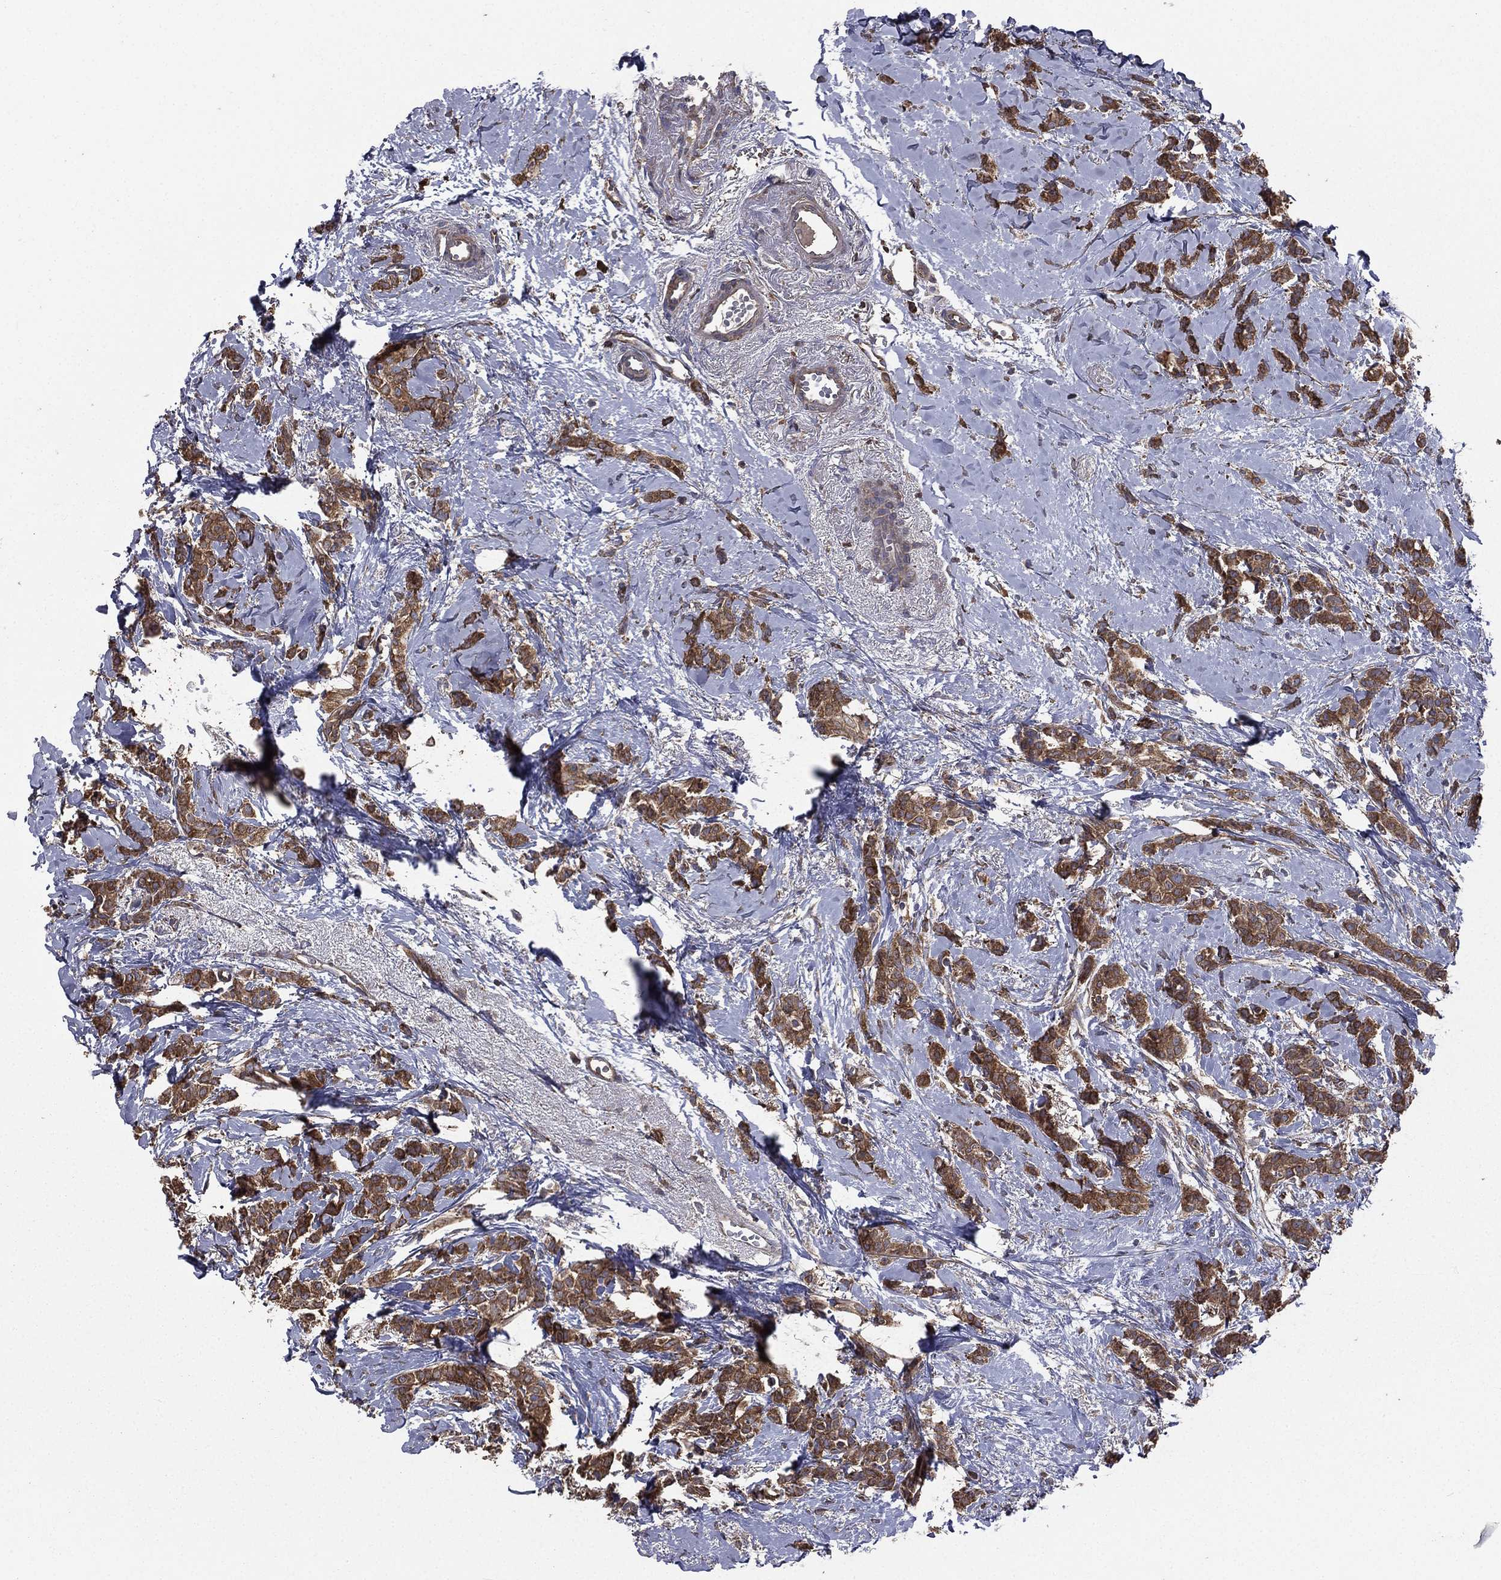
{"staining": {"intensity": "strong", "quantity": ">75%", "location": "cytoplasmic/membranous"}, "tissue": "breast cancer", "cell_type": "Tumor cells", "image_type": "cancer", "snomed": [{"axis": "morphology", "description": "Duct carcinoma"}, {"axis": "topography", "description": "Breast"}], "caption": "Breast intraductal carcinoma was stained to show a protein in brown. There is high levels of strong cytoplasmic/membranous positivity in approximately >75% of tumor cells. Nuclei are stained in blue.", "gene": "SARS1", "patient": {"sex": "female", "age": 85}}